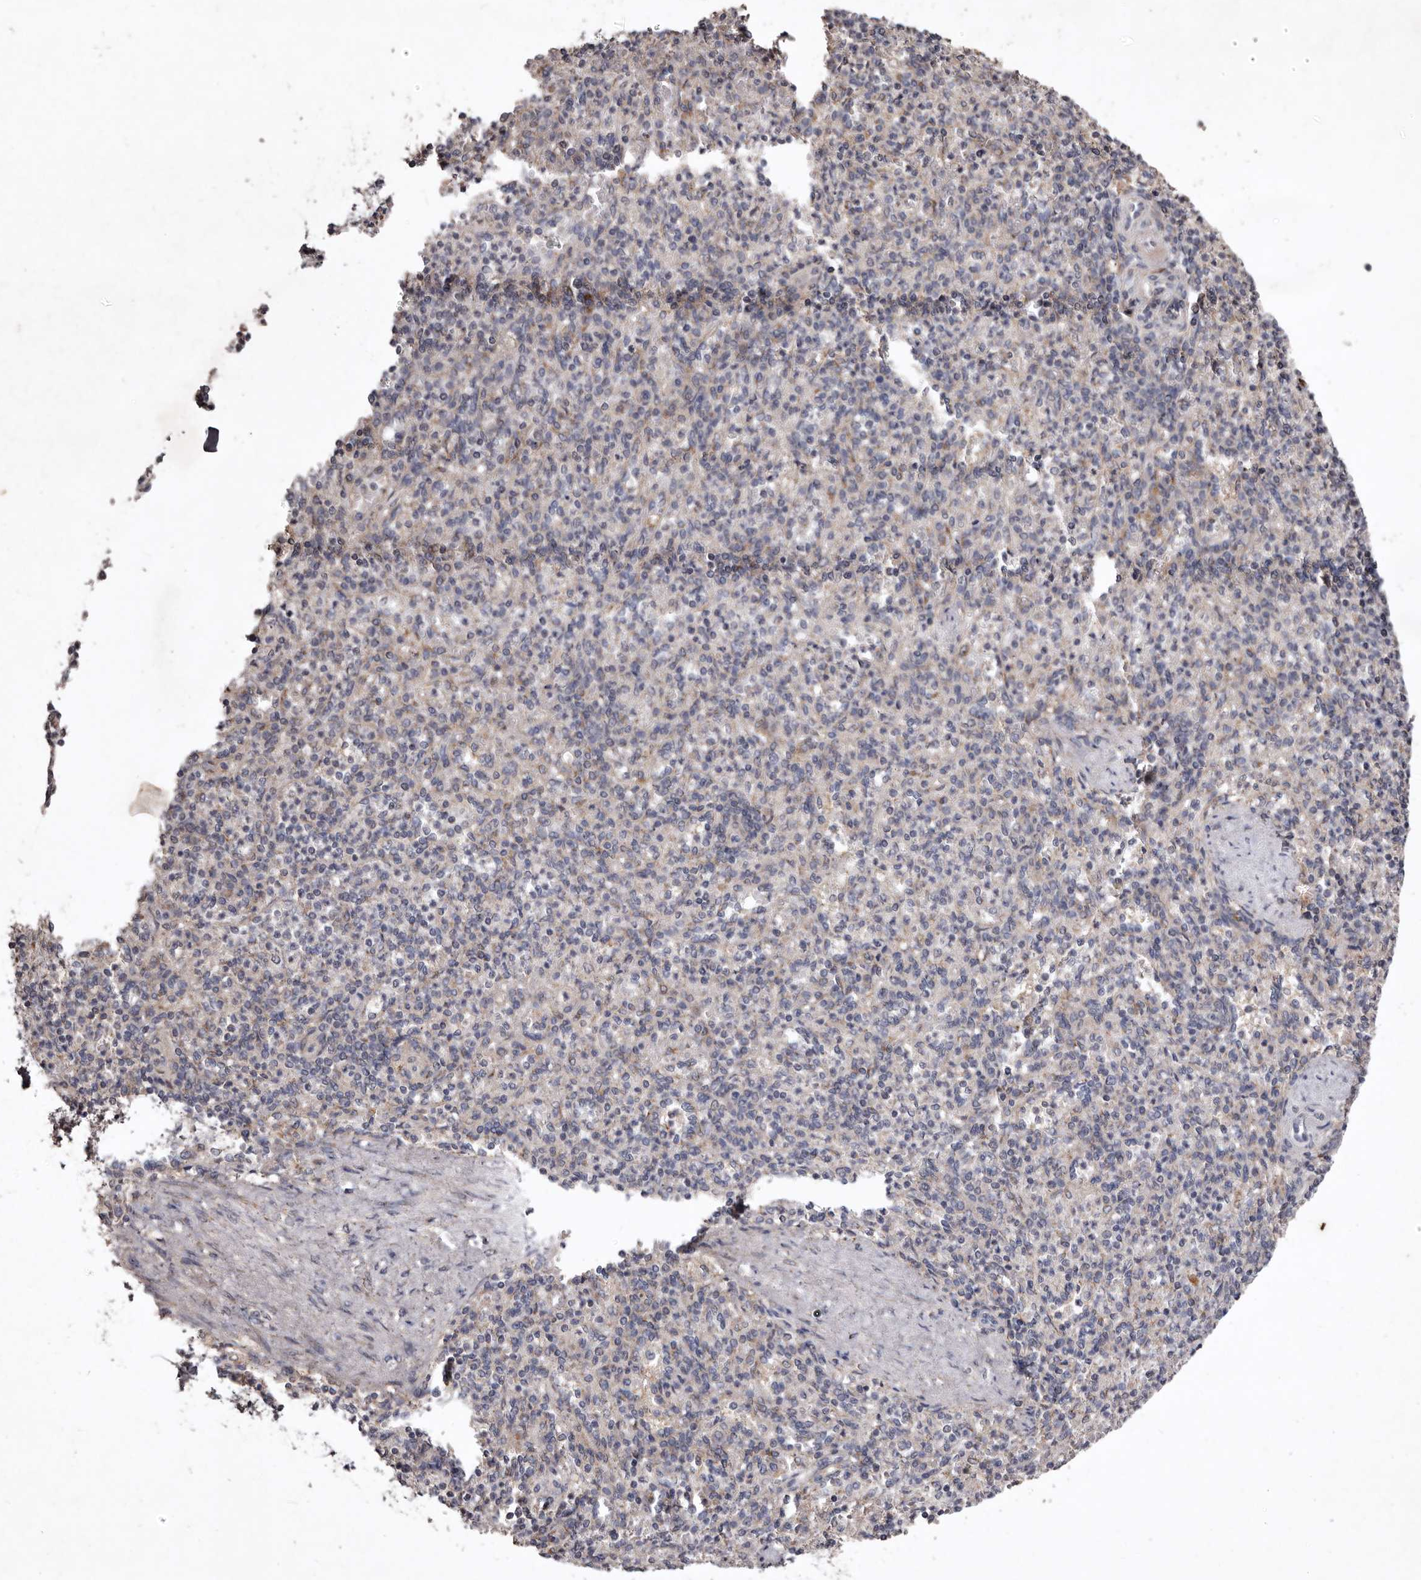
{"staining": {"intensity": "negative", "quantity": "none", "location": "none"}, "tissue": "spleen", "cell_type": "Cells in red pulp", "image_type": "normal", "snomed": [{"axis": "morphology", "description": "Normal tissue, NOS"}, {"axis": "topography", "description": "Spleen"}], "caption": "DAB (3,3'-diaminobenzidine) immunohistochemical staining of normal human spleen demonstrates no significant staining in cells in red pulp.", "gene": "FLAD1", "patient": {"sex": "female", "age": 74}}